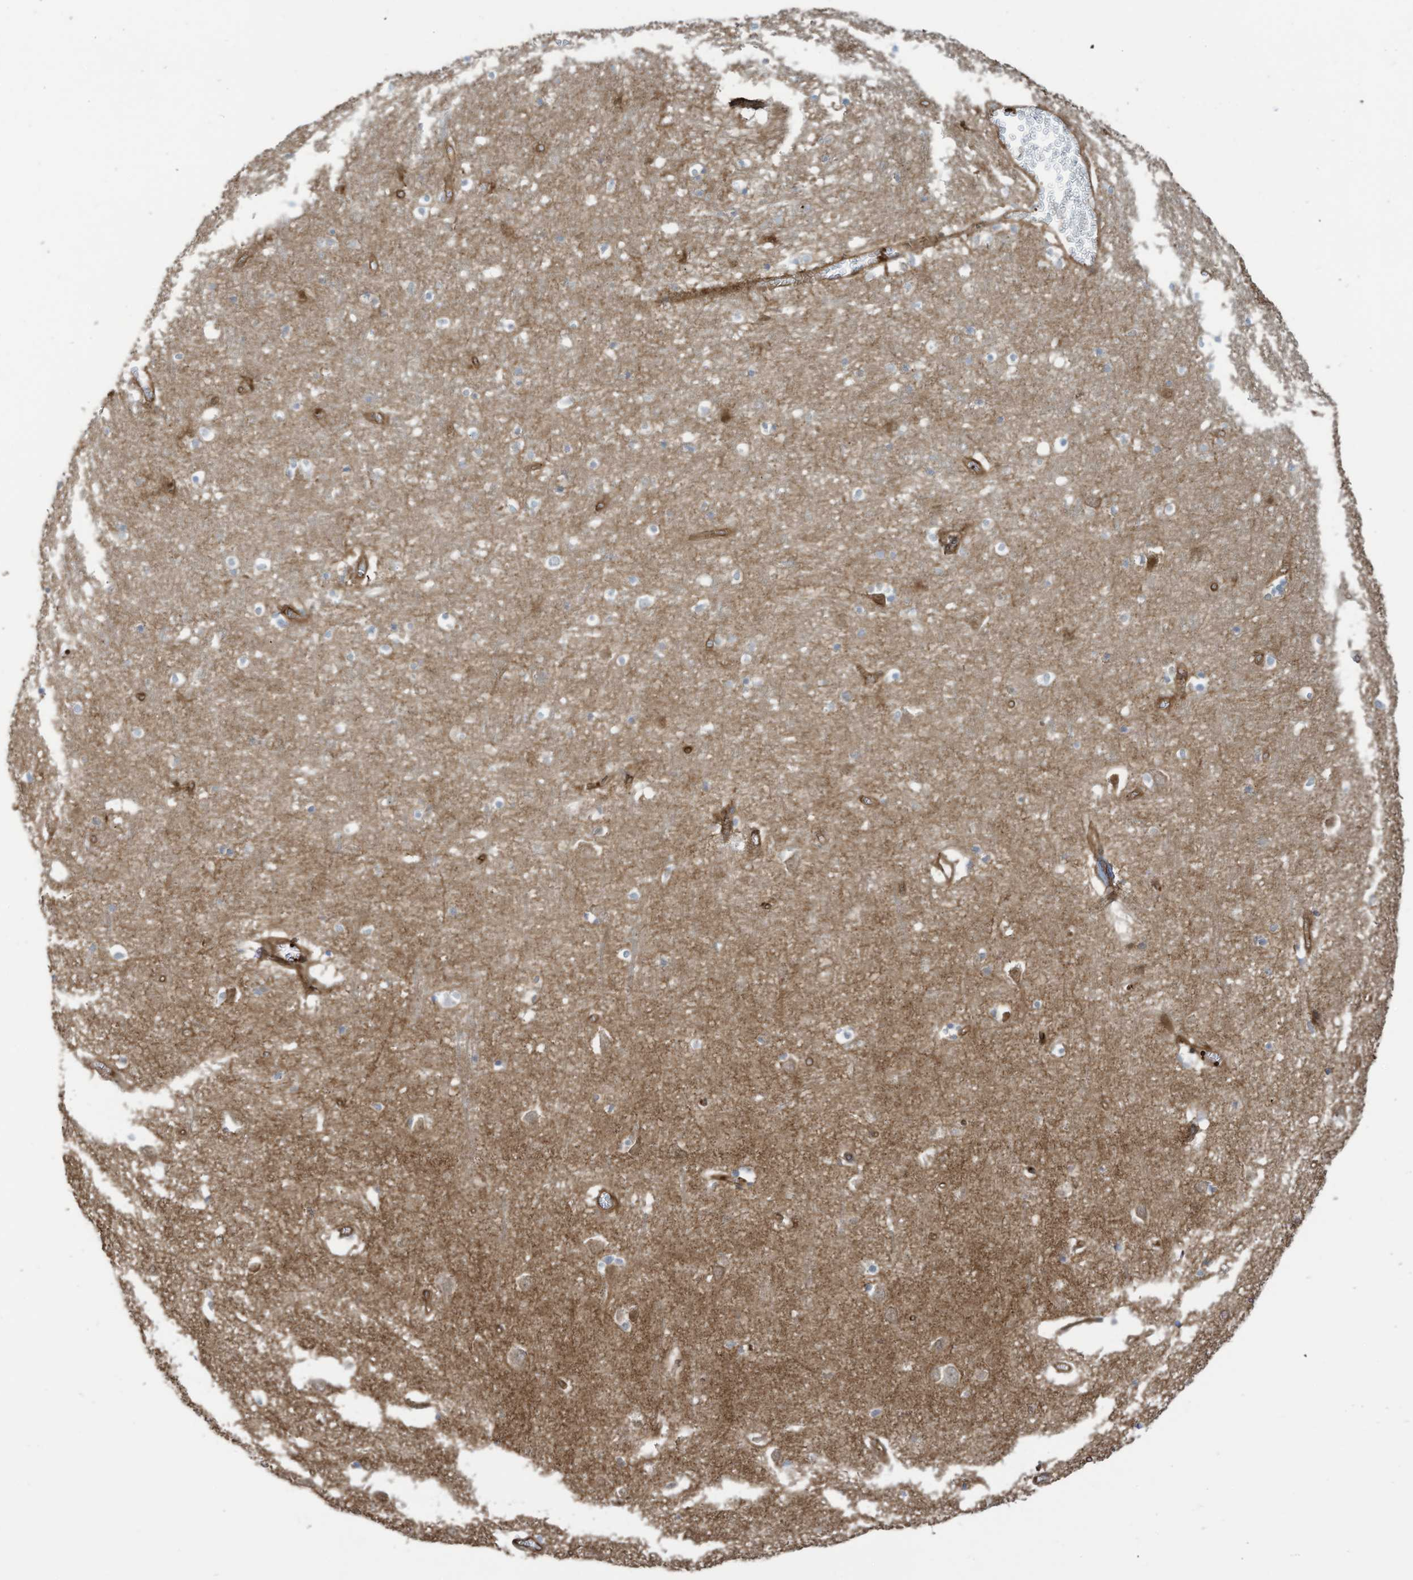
{"staining": {"intensity": "moderate", "quantity": ">75%", "location": "cytoplasmic/membranous"}, "tissue": "cerebral cortex", "cell_type": "Endothelial cells", "image_type": "normal", "snomed": [{"axis": "morphology", "description": "Normal tissue, NOS"}, {"axis": "topography", "description": "Cerebral cortex"}], "caption": "Protein expression analysis of unremarkable human cerebral cortex reveals moderate cytoplasmic/membranous positivity in approximately >75% of endothelial cells. (IHC, brightfield microscopy, high magnification).", "gene": "SLC9A2", "patient": {"sex": "female", "age": 64}}